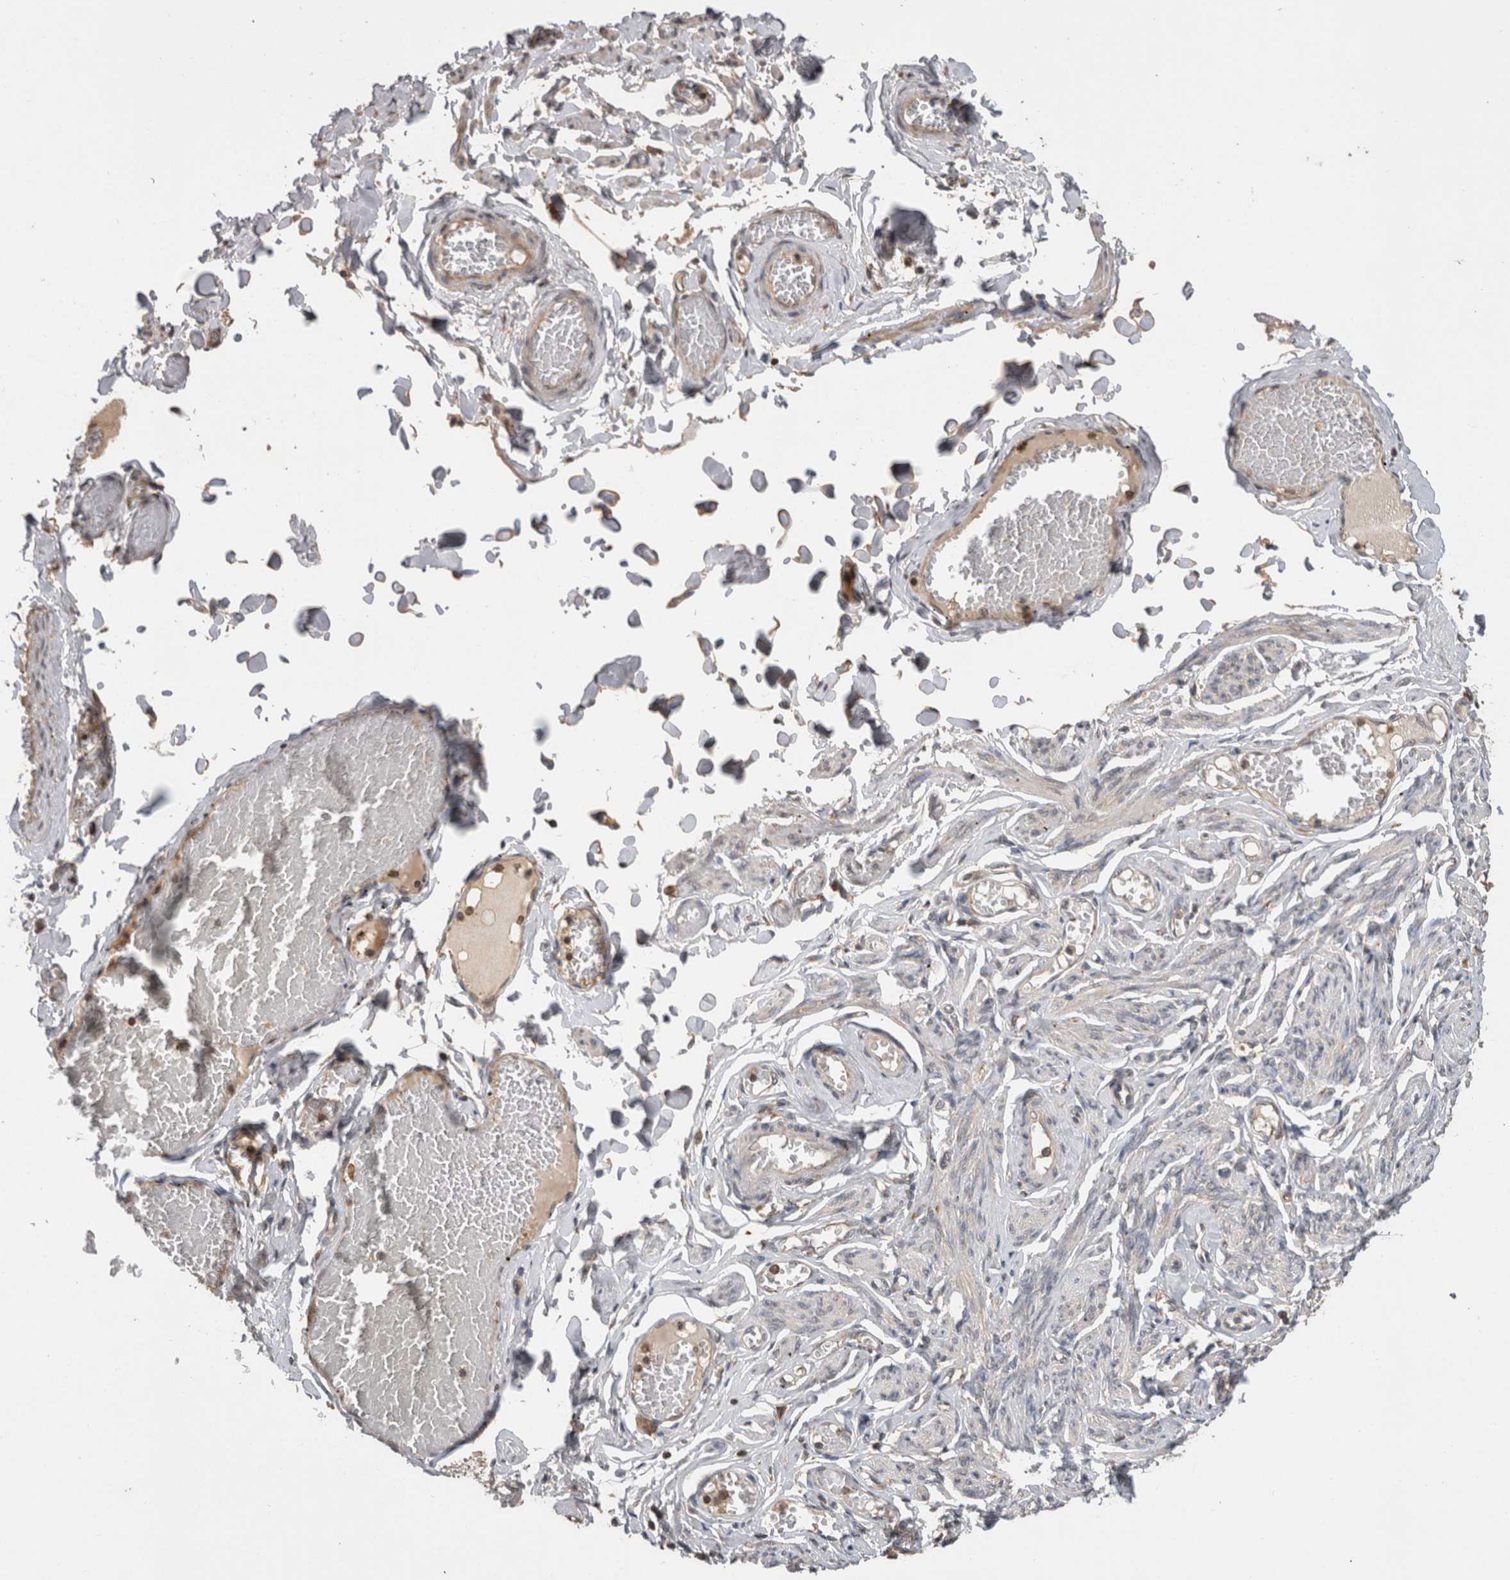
{"staining": {"intensity": "negative", "quantity": "none", "location": "none"}, "tissue": "adipose tissue", "cell_type": "Adipocytes", "image_type": "normal", "snomed": [{"axis": "morphology", "description": "Normal tissue, NOS"}, {"axis": "topography", "description": "Vascular tissue"}, {"axis": "topography", "description": "Fallopian tube"}, {"axis": "topography", "description": "Ovary"}], "caption": "An immunohistochemistry photomicrograph of unremarkable adipose tissue is shown. There is no staining in adipocytes of adipose tissue. The staining was performed using DAB (3,3'-diaminobenzidine) to visualize the protein expression in brown, while the nuclei were stained in blue with hematoxylin (Magnification: 20x).", "gene": "PREP", "patient": {"sex": "female", "age": 67}}